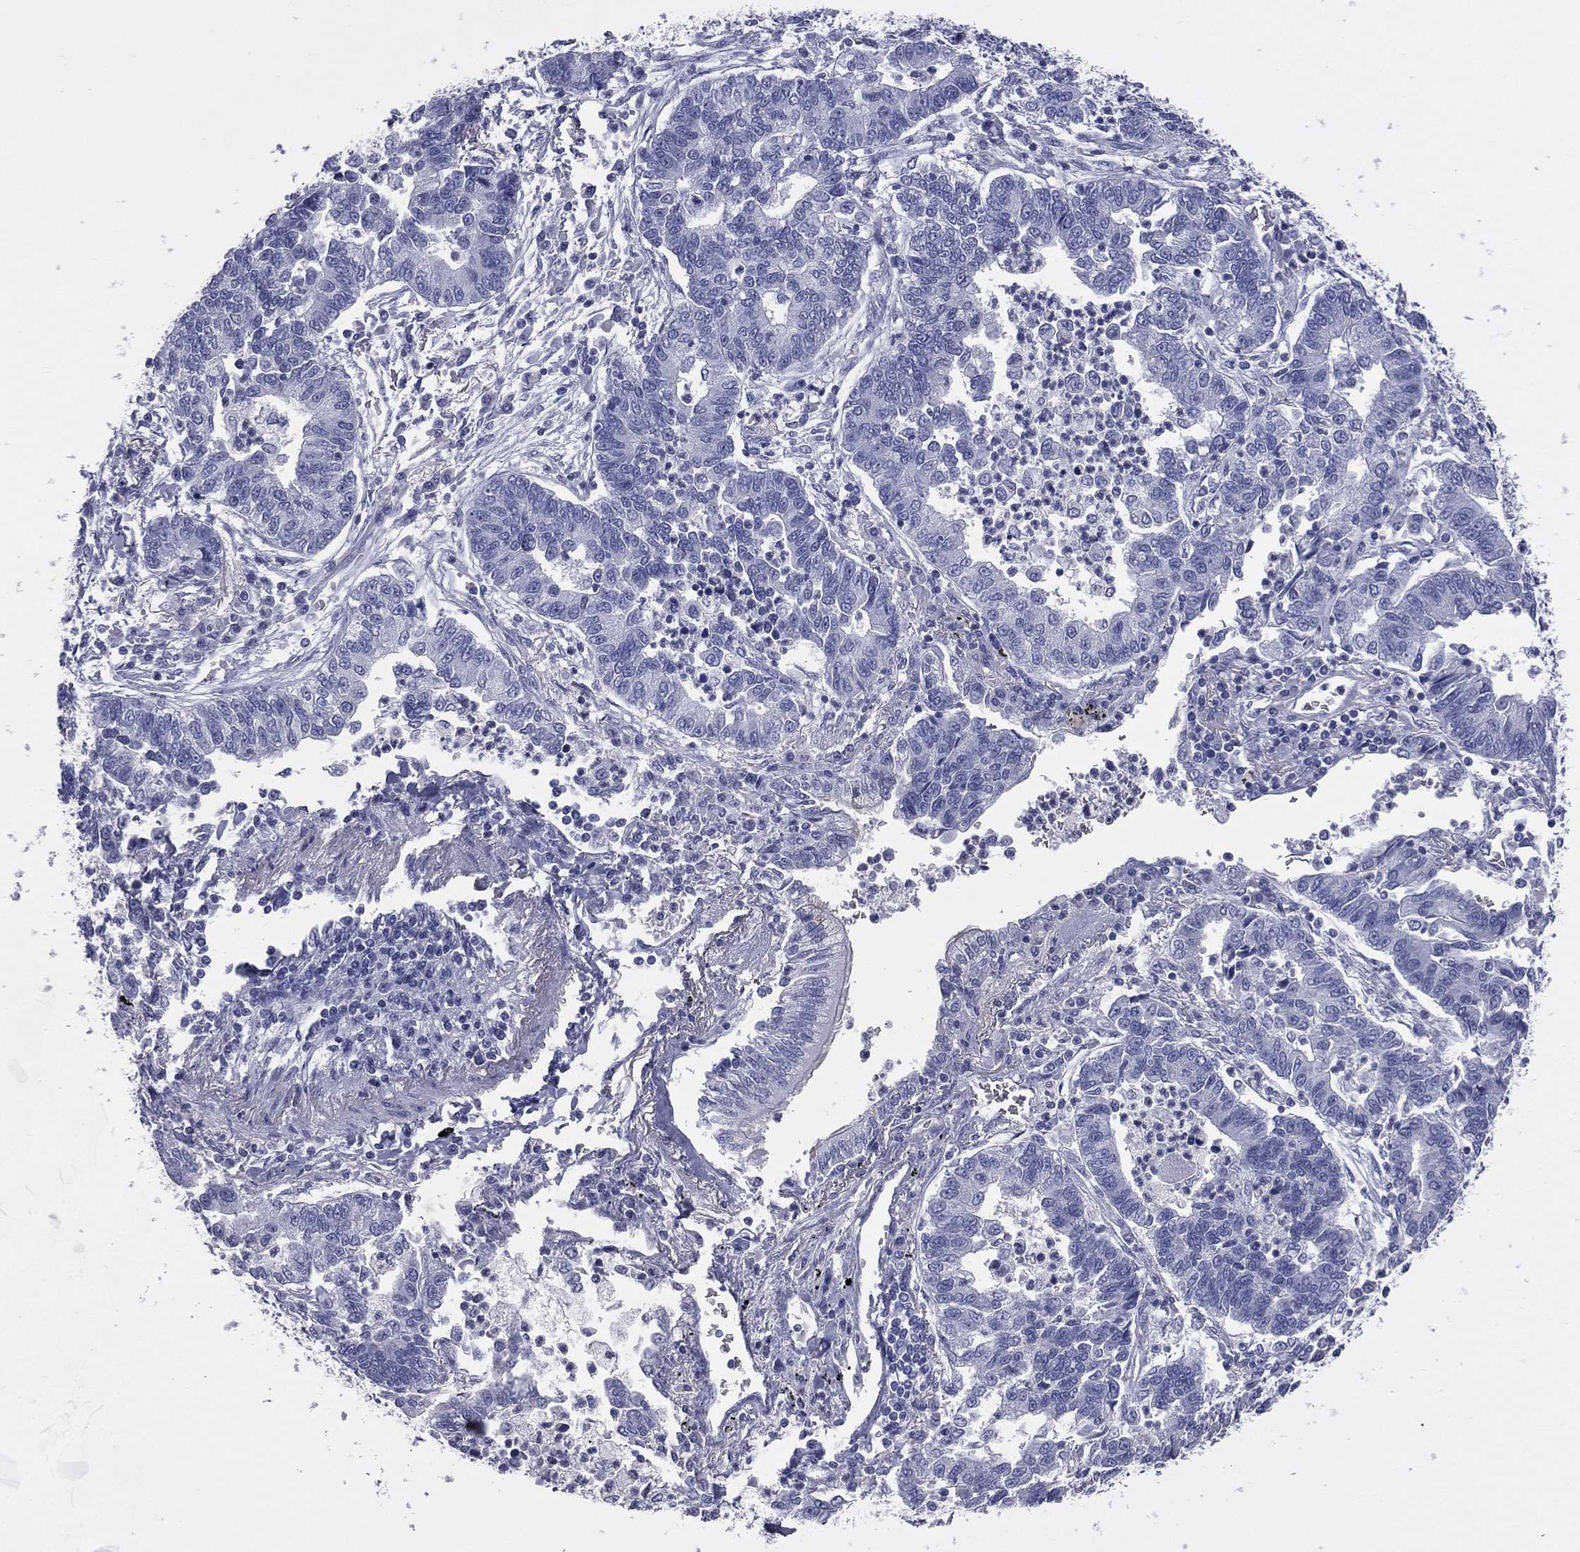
{"staining": {"intensity": "negative", "quantity": "none", "location": "none"}, "tissue": "lung cancer", "cell_type": "Tumor cells", "image_type": "cancer", "snomed": [{"axis": "morphology", "description": "Adenocarcinoma, NOS"}, {"axis": "topography", "description": "Lung"}], "caption": "Lung cancer (adenocarcinoma) stained for a protein using IHC exhibits no staining tumor cells.", "gene": "MLN", "patient": {"sex": "female", "age": 57}}